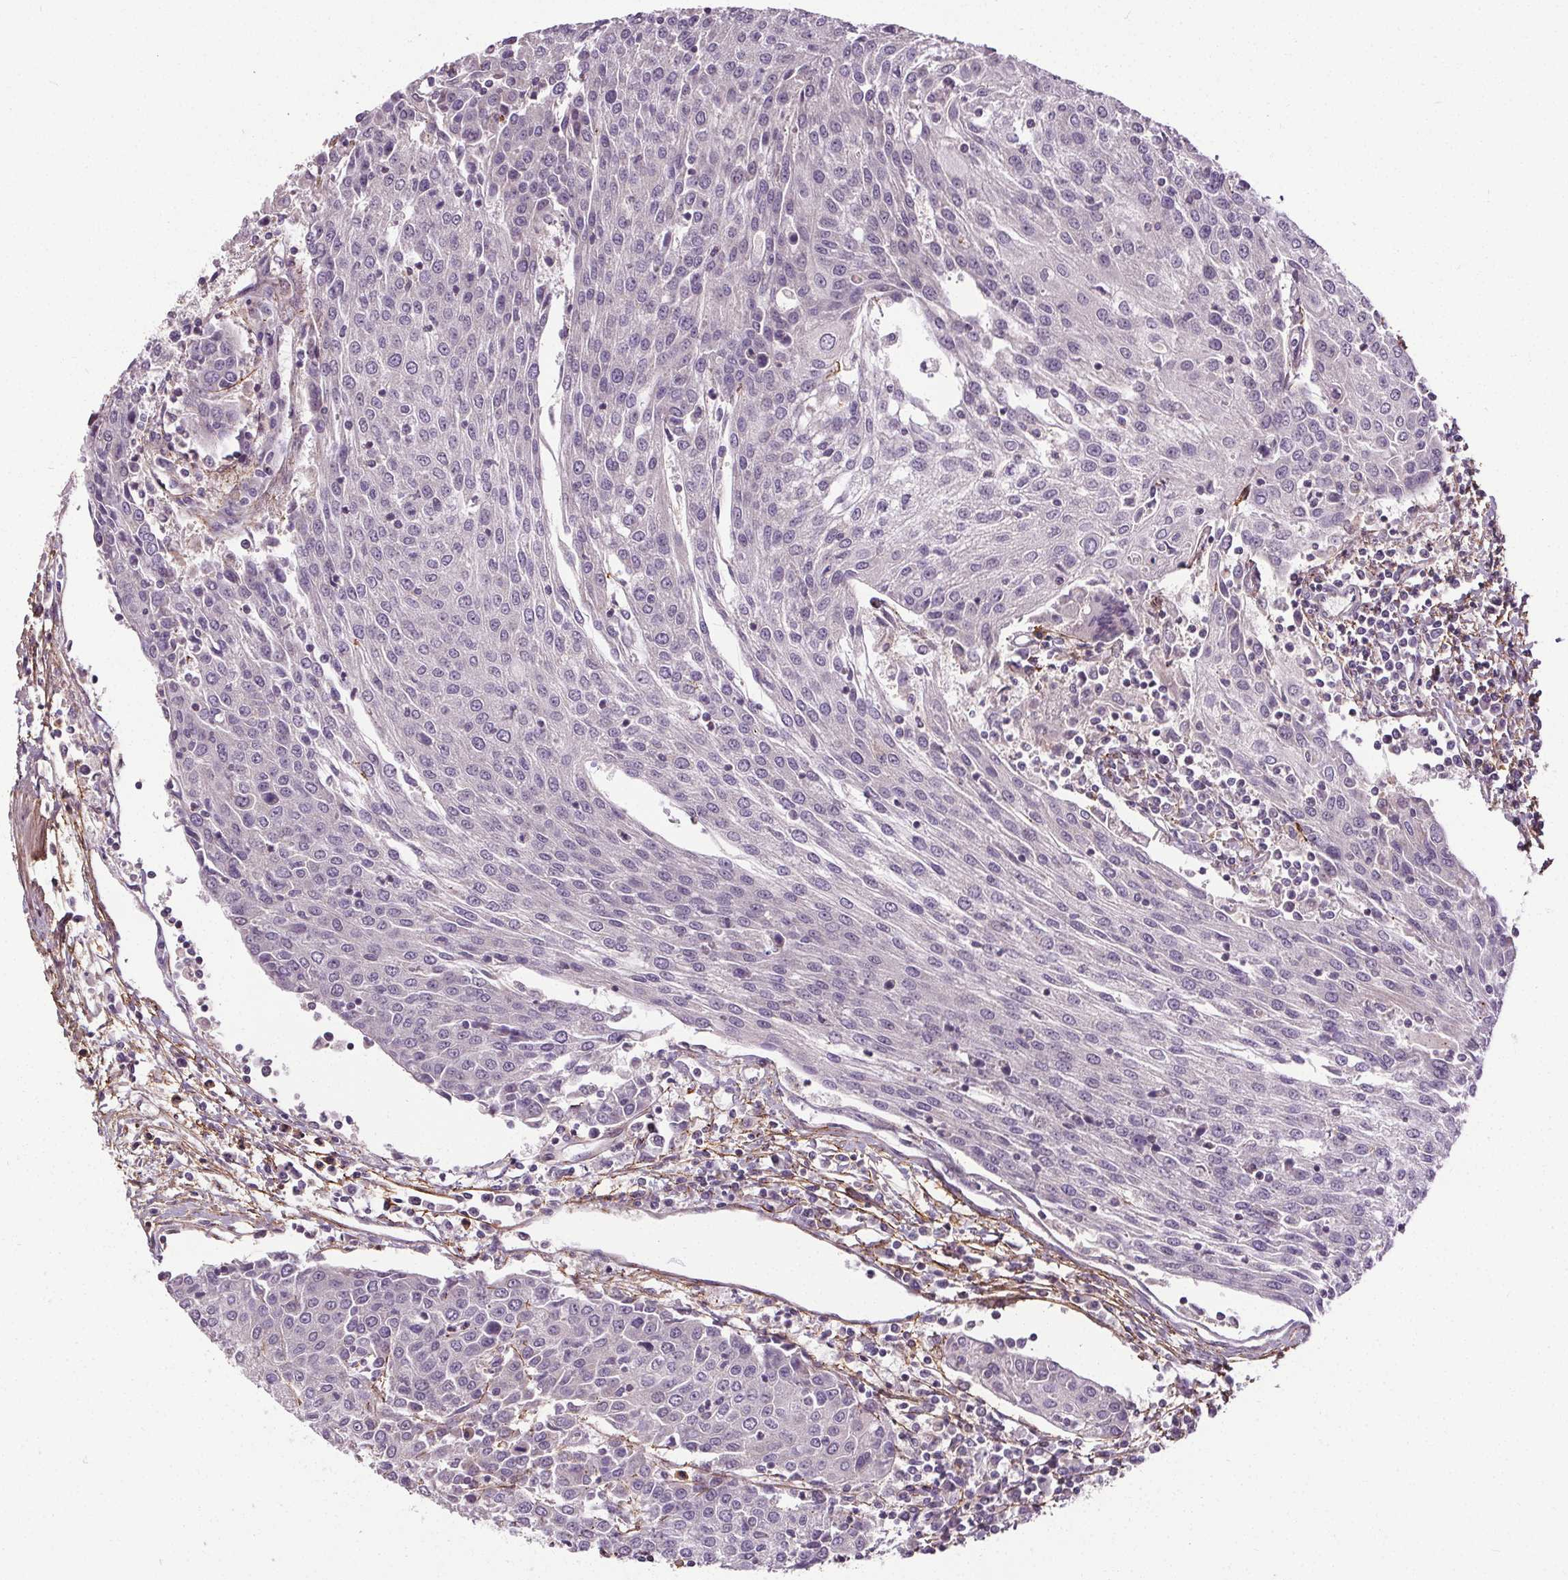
{"staining": {"intensity": "negative", "quantity": "none", "location": "none"}, "tissue": "urothelial cancer", "cell_type": "Tumor cells", "image_type": "cancer", "snomed": [{"axis": "morphology", "description": "Urothelial carcinoma, High grade"}, {"axis": "topography", "description": "Urinary bladder"}], "caption": "Immunohistochemical staining of urothelial cancer displays no significant expression in tumor cells.", "gene": "KIAA0232", "patient": {"sex": "female", "age": 85}}